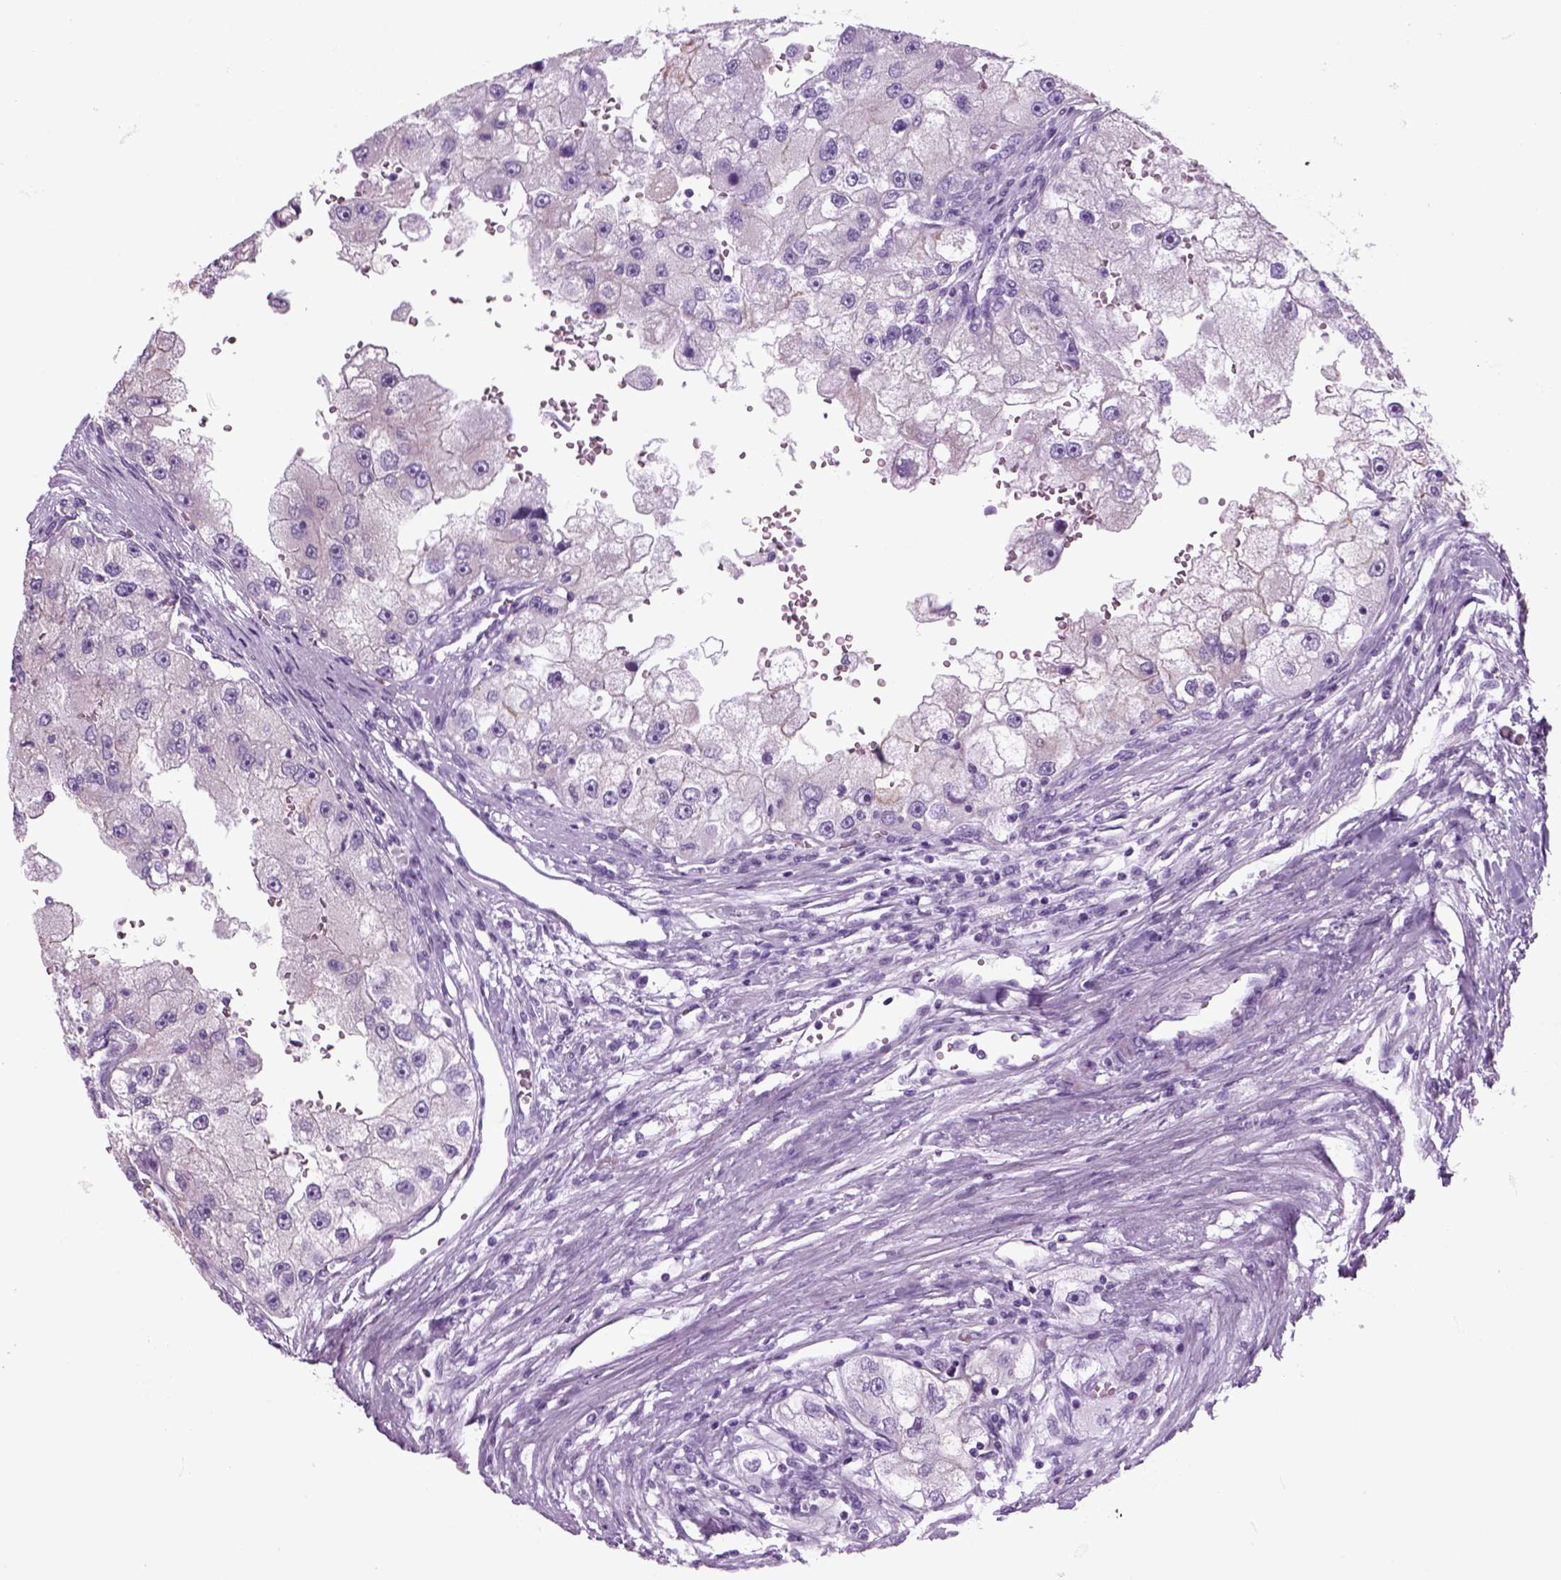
{"staining": {"intensity": "negative", "quantity": "none", "location": "none"}, "tissue": "renal cancer", "cell_type": "Tumor cells", "image_type": "cancer", "snomed": [{"axis": "morphology", "description": "Adenocarcinoma, NOS"}, {"axis": "topography", "description": "Kidney"}], "caption": "Immunohistochemistry (IHC) of human renal cancer displays no staining in tumor cells.", "gene": "SLC12A5", "patient": {"sex": "male", "age": 63}}